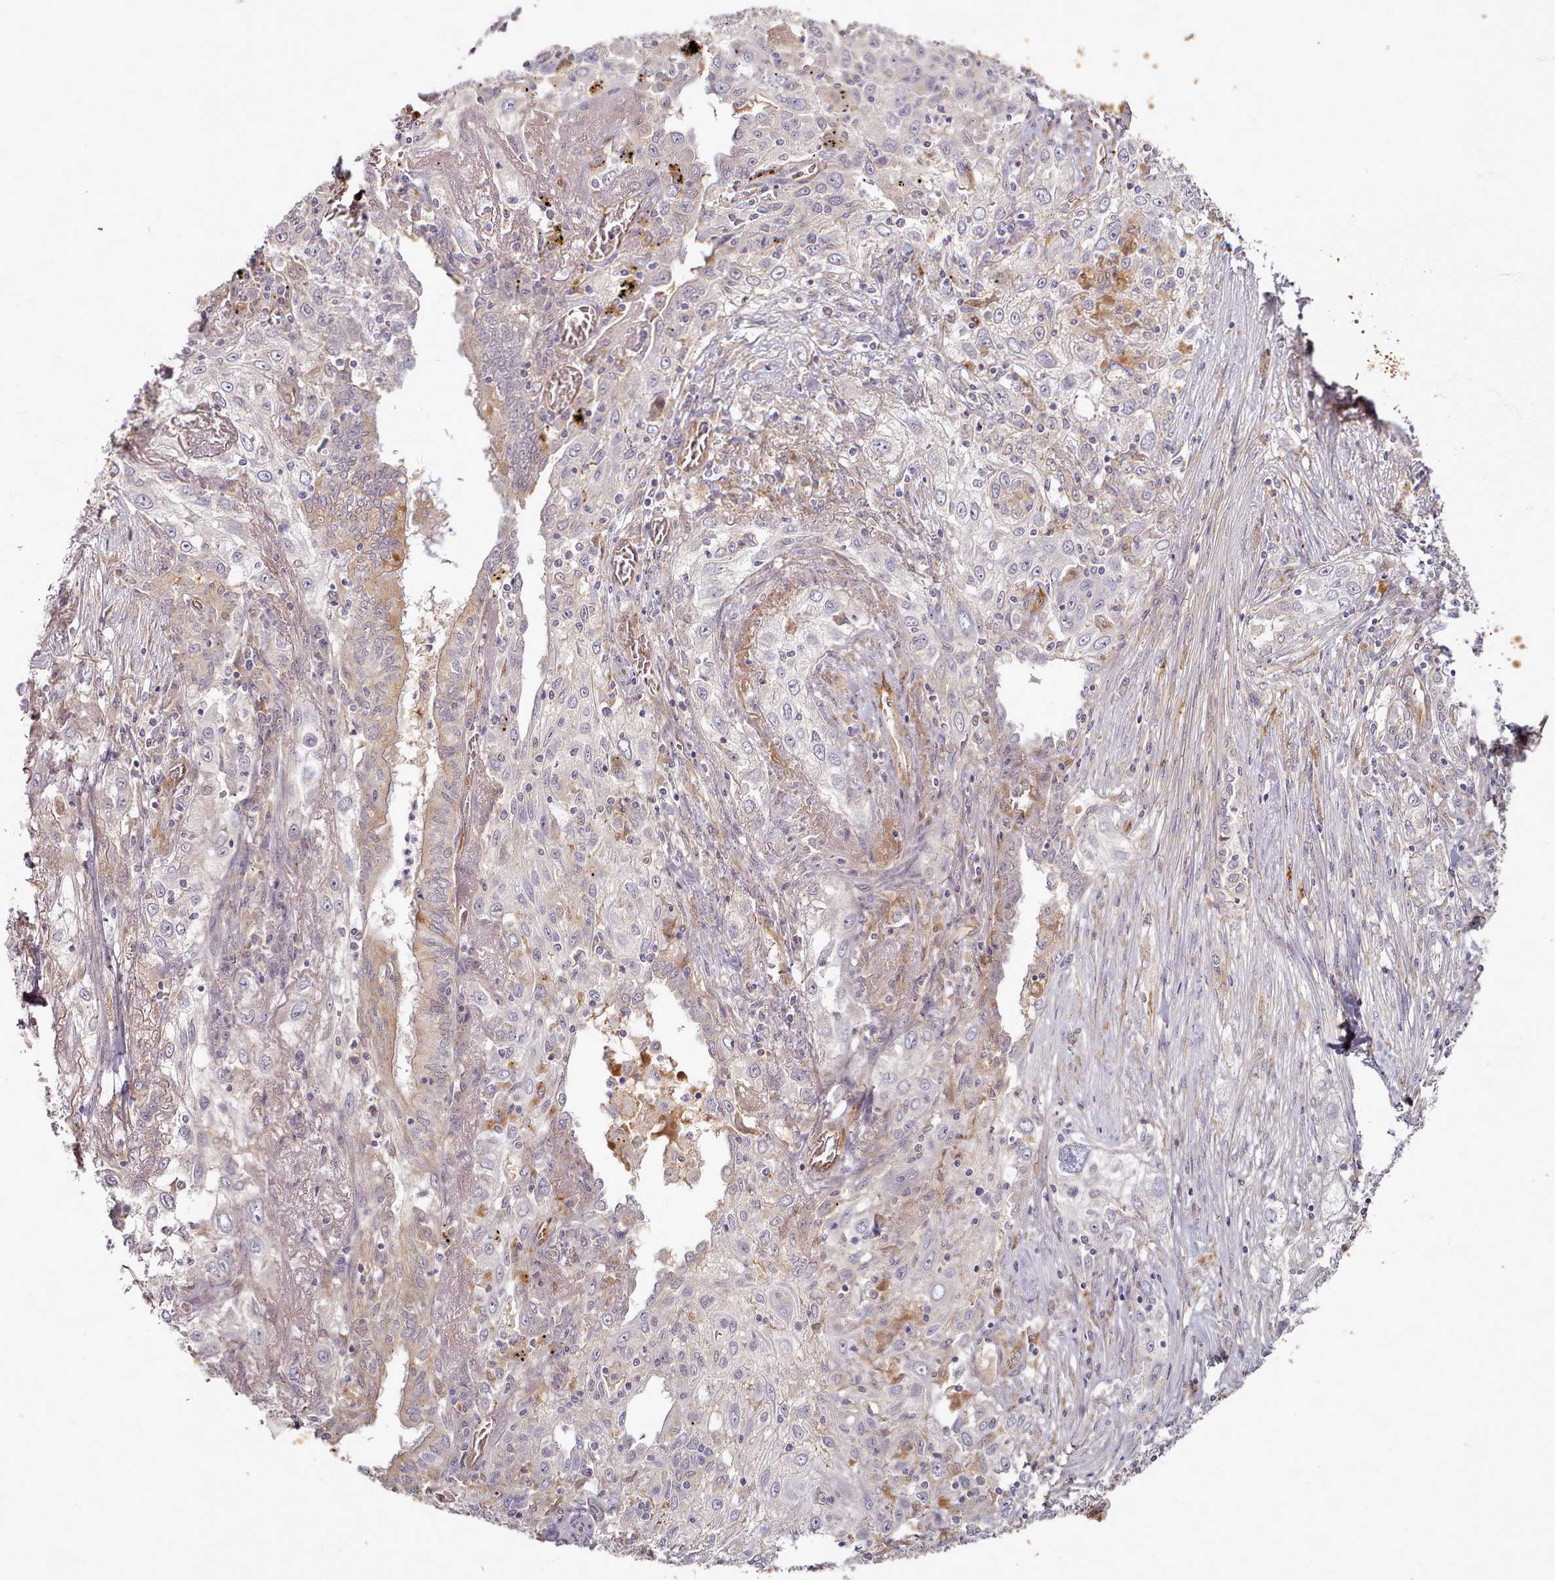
{"staining": {"intensity": "negative", "quantity": "none", "location": "none"}, "tissue": "lung cancer", "cell_type": "Tumor cells", "image_type": "cancer", "snomed": [{"axis": "morphology", "description": "Squamous cell carcinoma, NOS"}, {"axis": "topography", "description": "Lung"}], "caption": "High power microscopy histopathology image of an immunohistochemistry (IHC) image of lung cancer (squamous cell carcinoma), revealing no significant staining in tumor cells.", "gene": "C1QTNF5", "patient": {"sex": "female", "age": 69}}